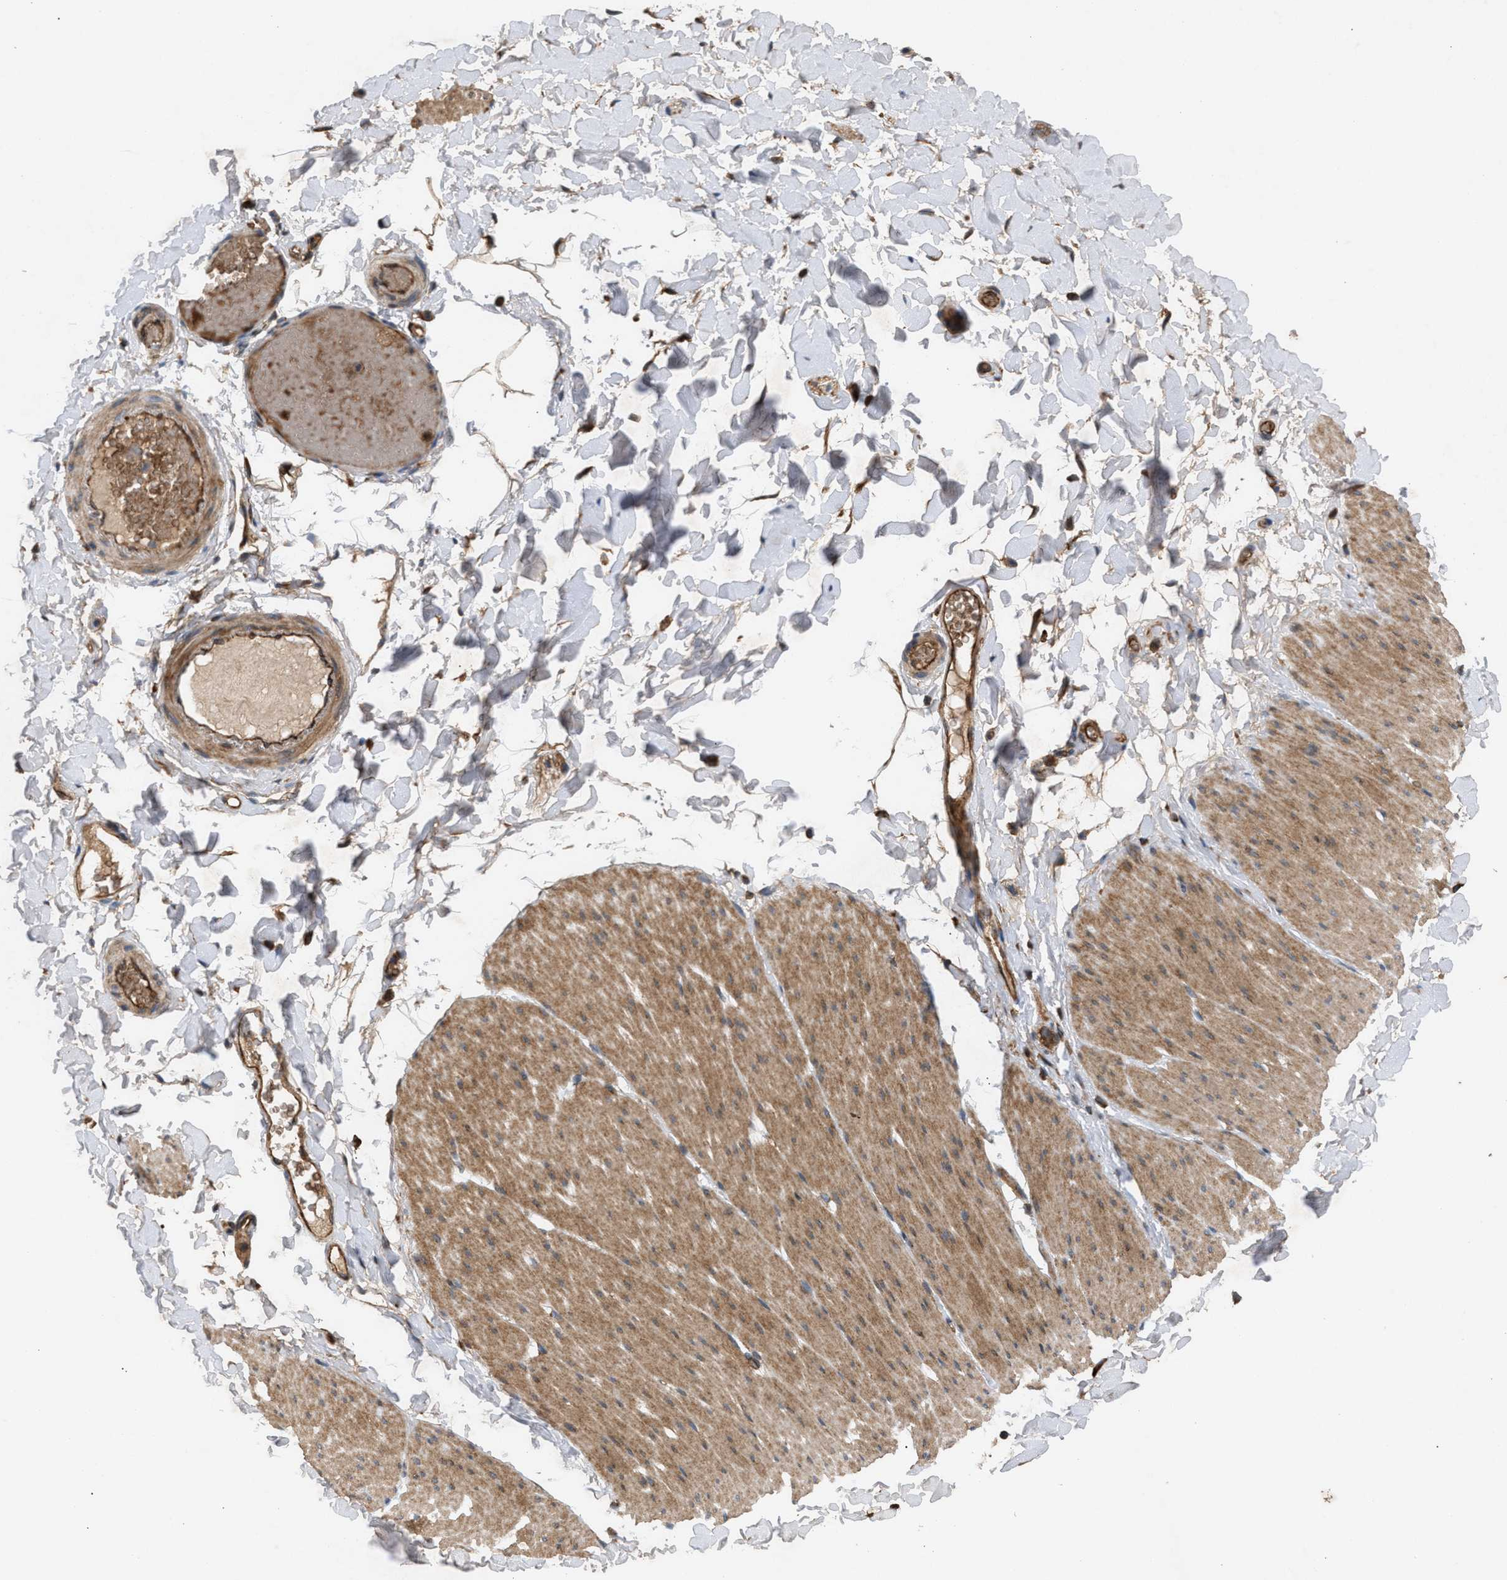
{"staining": {"intensity": "moderate", "quantity": ">75%", "location": "cytoplasmic/membranous"}, "tissue": "smooth muscle", "cell_type": "Smooth muscle cells", "image_type": "normal", "snomed": [{"axis": "morphology", "description": "Normal tissue, NOS"}, {"axis": "topography", "description": "Smooth muscle"}, {"axis": "topography", "description": "Colon"}], "caption": "Immunohistochemical staining of normal smooth muscle exhibits >75% levels of moderate cytoplasmic/membranous protein staining in approximately >75% of smooth muscle cells.", "gene": "GCC1", "patient": {"sex": "male", "age": 67}}